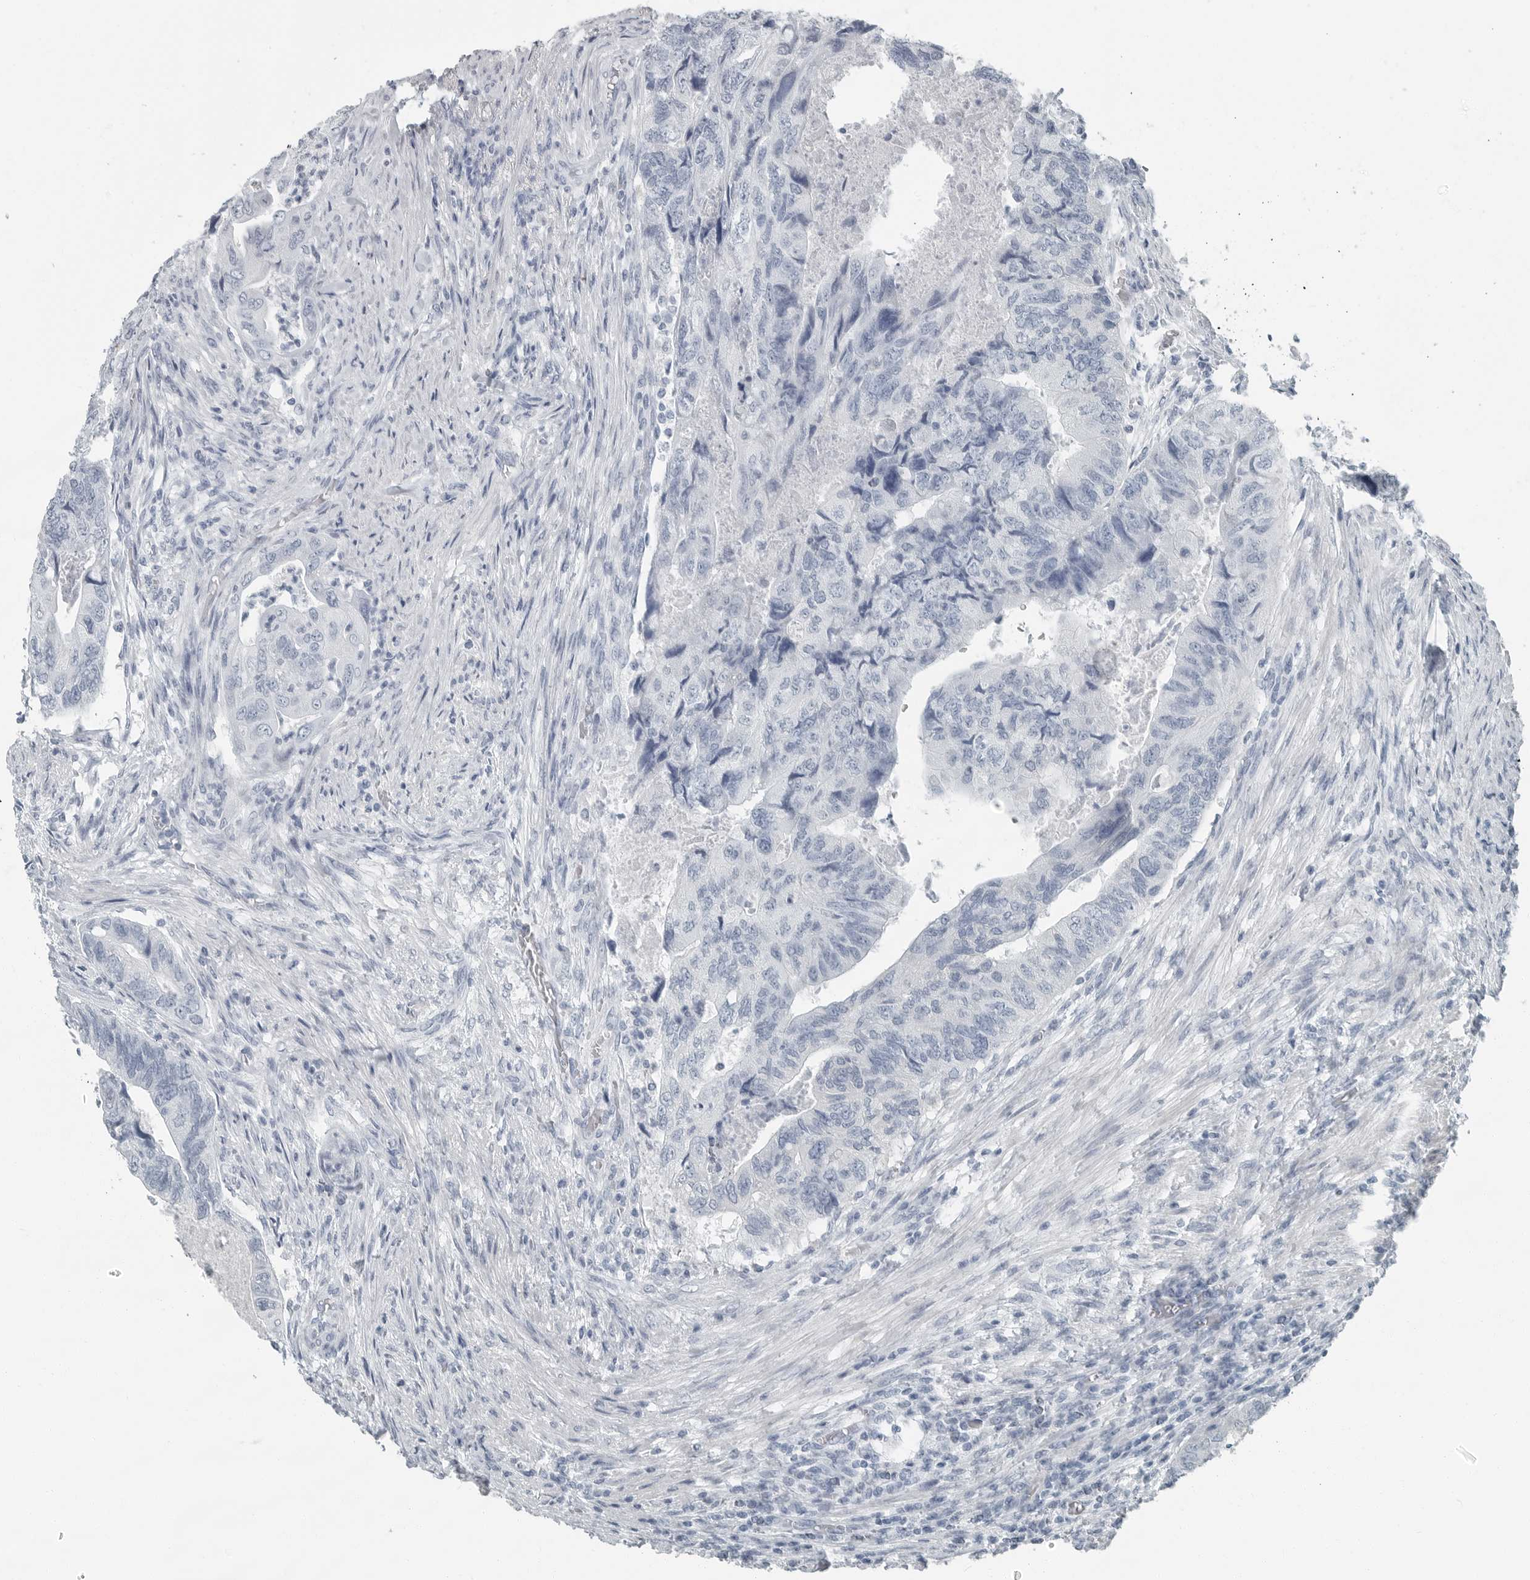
{"staining": {"intensity": "negative", "quantity": "none", "location": "none"}, "tissue": "colorectal cancer", "cell_type": "Tumor cells", "image_type": "cancer", "snomed": [{"axis": "morphology", "description": "Adenocarcinoma, NOS"}, {"axis": "topography", "description": "Rectum"}], "caption": "Colorectal adenocarcinoma was stained to show a protein in brown. There is no significant staining in tumor cells.", "gene": "FABP6", "patient": {"sex": "male", "age": 63}}